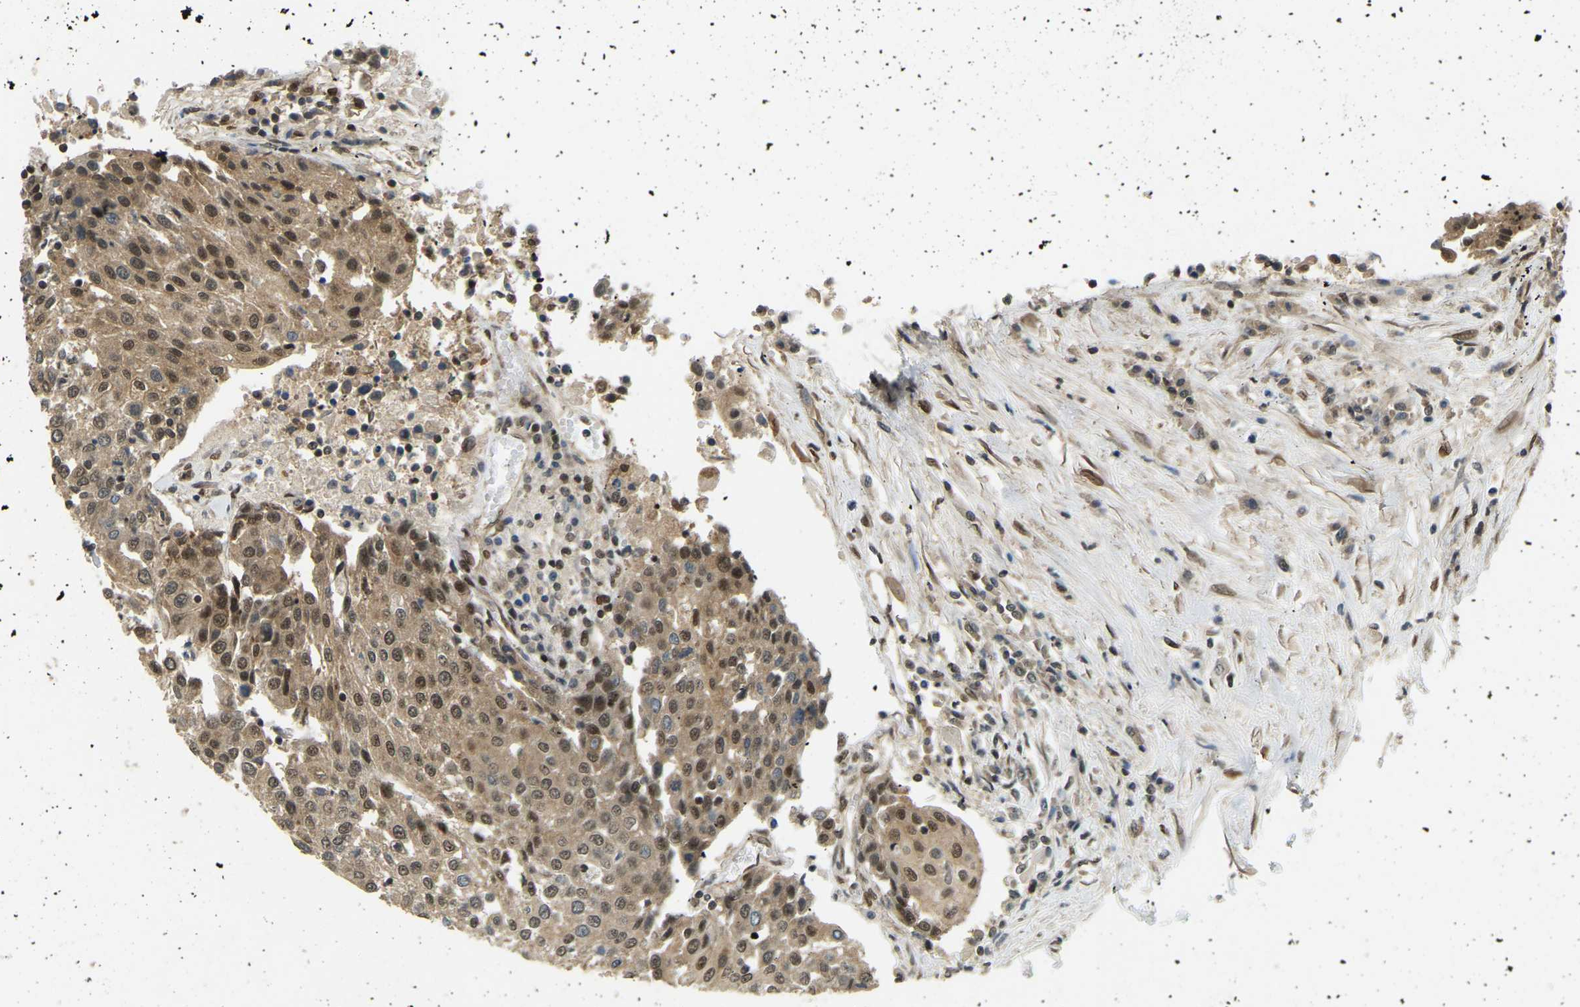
{"staining": {"intensity": "moderate", "quantity": ">75%", "location": "cytoplasmic/membranous,nuclear"}, "tissue": "urothelial cancer", "cell_type": "Tumor cells", "image_type": "cancer", "snomed": [{"axis": "morphology", "description": "Urothelial carcinoma, High grade"}, {"axis": "topography", "description": "Urinary bladder"}], "caption": "A medium amount of moderate cytoplasmic/membranous and nuclear expression is appreciated in approximately >75% of tumor cells in urothelial cancer tissue. The protein of interest is shown in brown color, while the nuclei are stained blue.", "gene": "SYNE1", "patient": {"sex": "female", "age": 85}}